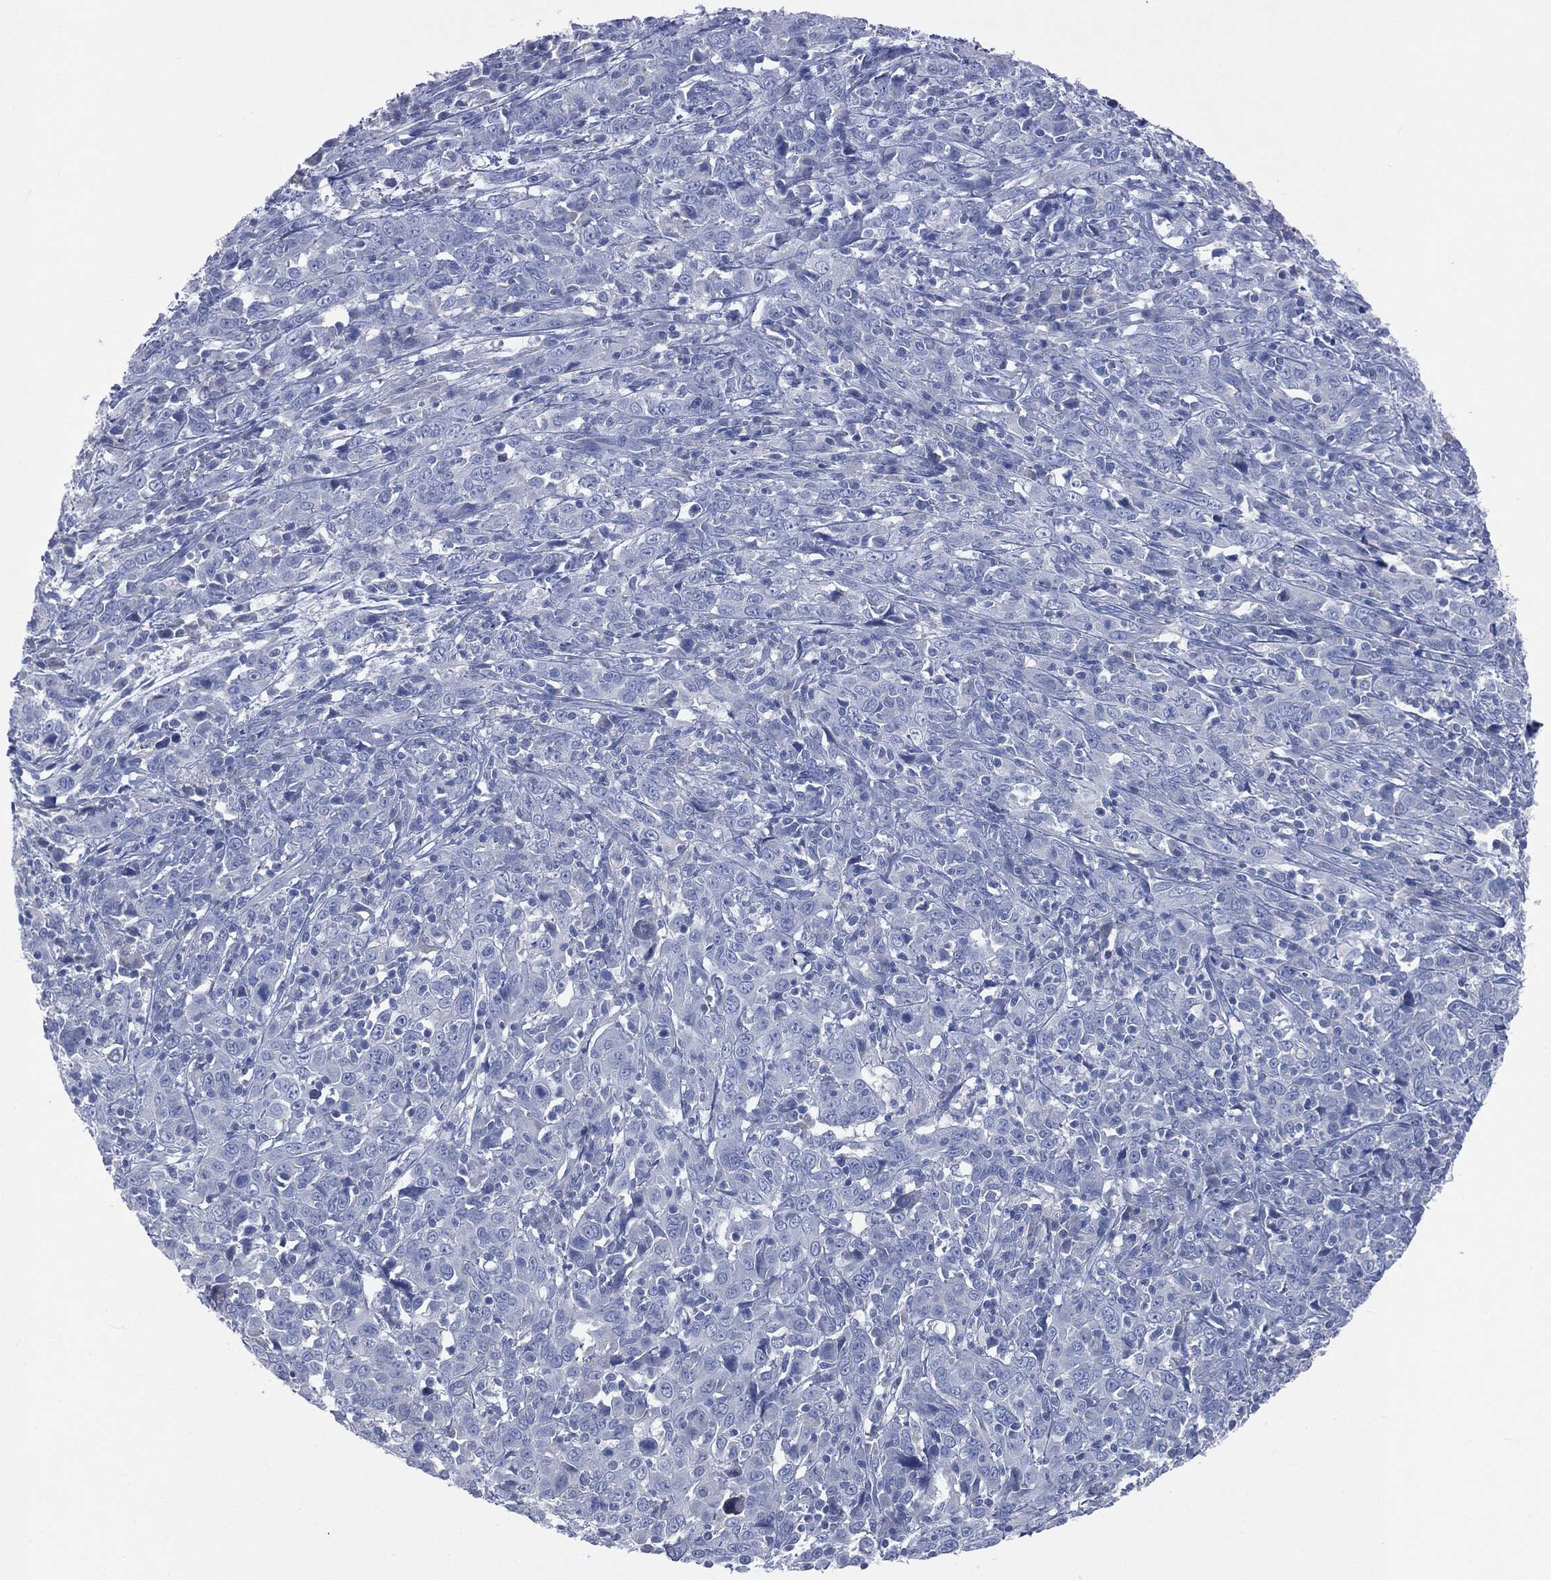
{"staining": {"intensity": "negative", "quantity": "none", "location": "none"}, "tissue": "cervical cancer", "cell_type": "Tumor cells", "image_type": "cancer", "snomed": [{"axis": "morphology", "description": "Squamous cell carcinoma, NOS"}, {"axis": "topography", "description": "Cervix"}], "caption": "Micrograph shows no significant protein expression in tumor cells of cervical squamous cell carcinoma.", "gene": "CAV3", "patient": {"sex": "female", "age": 46}}